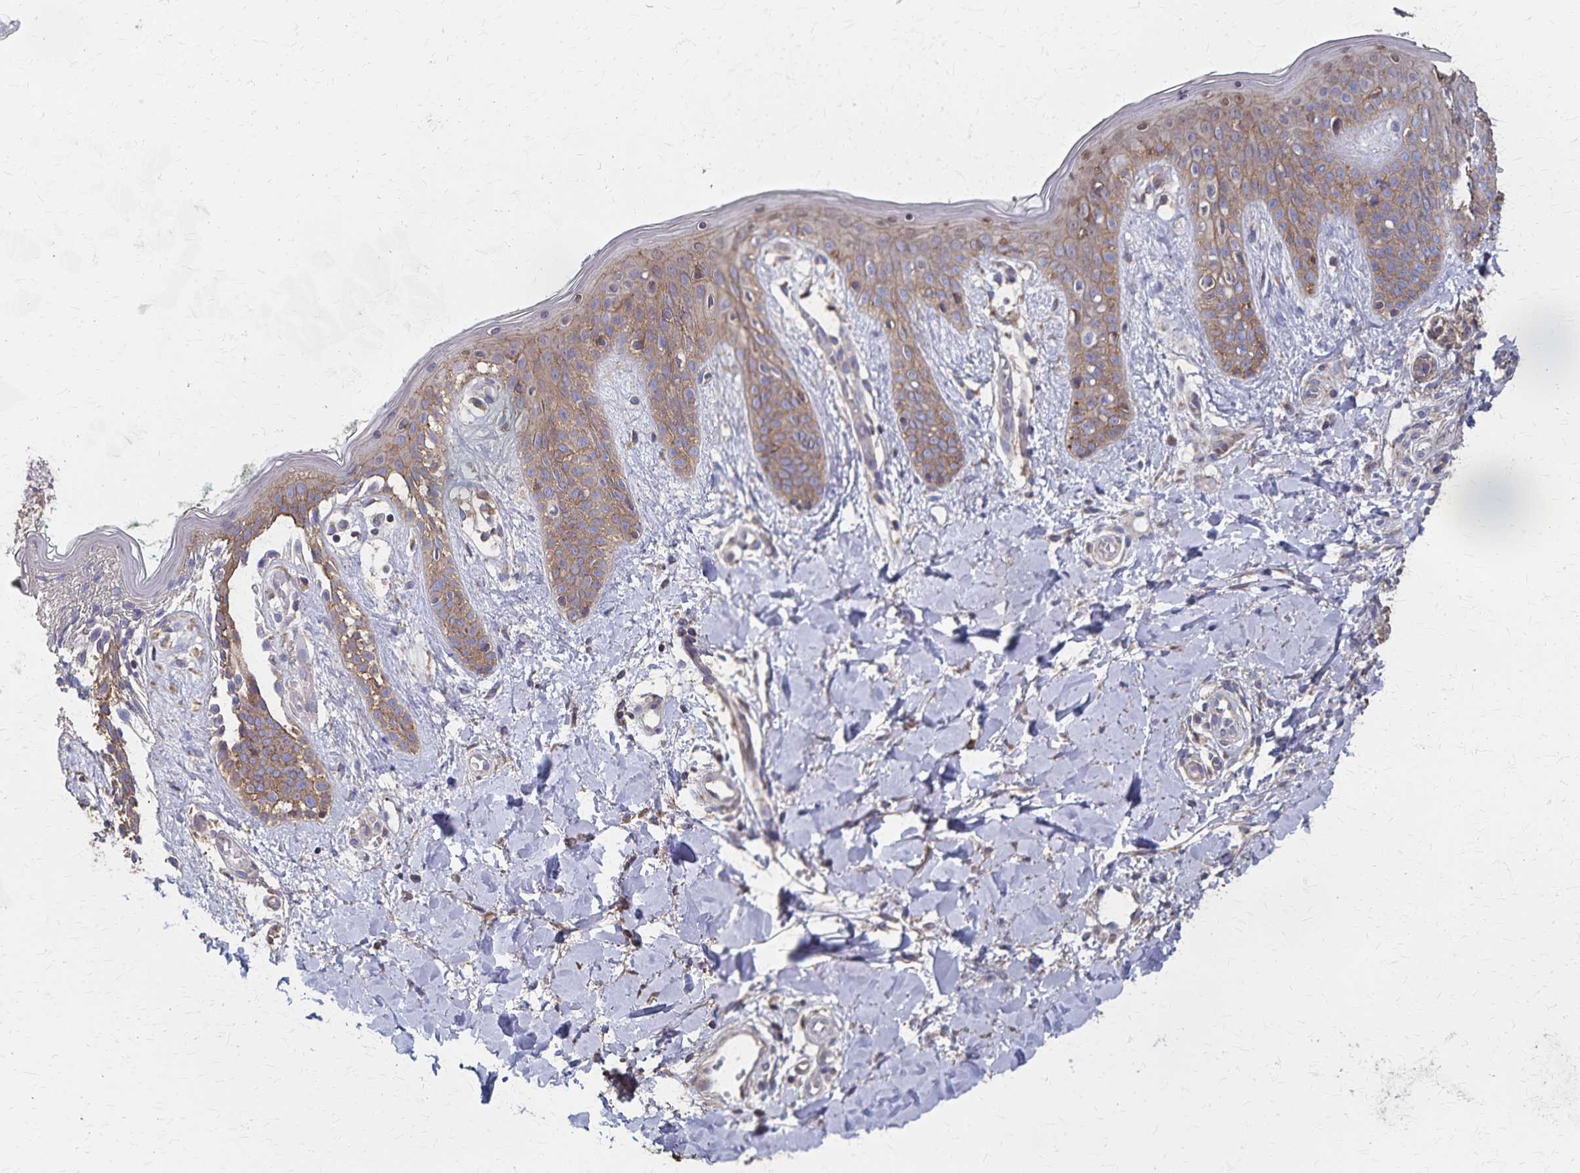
{"staining": {"intensity": "moderate", "quantity": "<25%", "location": "cytoplasmic/membranous"}, "tissue": "skin", "cell_type": "Fibroblasts", "image_type": "normal", "snomed": [{"axis": "morphology", "description": "Normal tissue, NOS"}, {"axis": "topography", "description": "Skin"}], "caption": "A high-resolution histopathology image shows IHC staining of normal skin, which shows moderate cytoplasmic/membranous expression in about <25% of fibroblasts.", "gene": "PGAP2", "patient": {"sex": "male", "age": 16}}